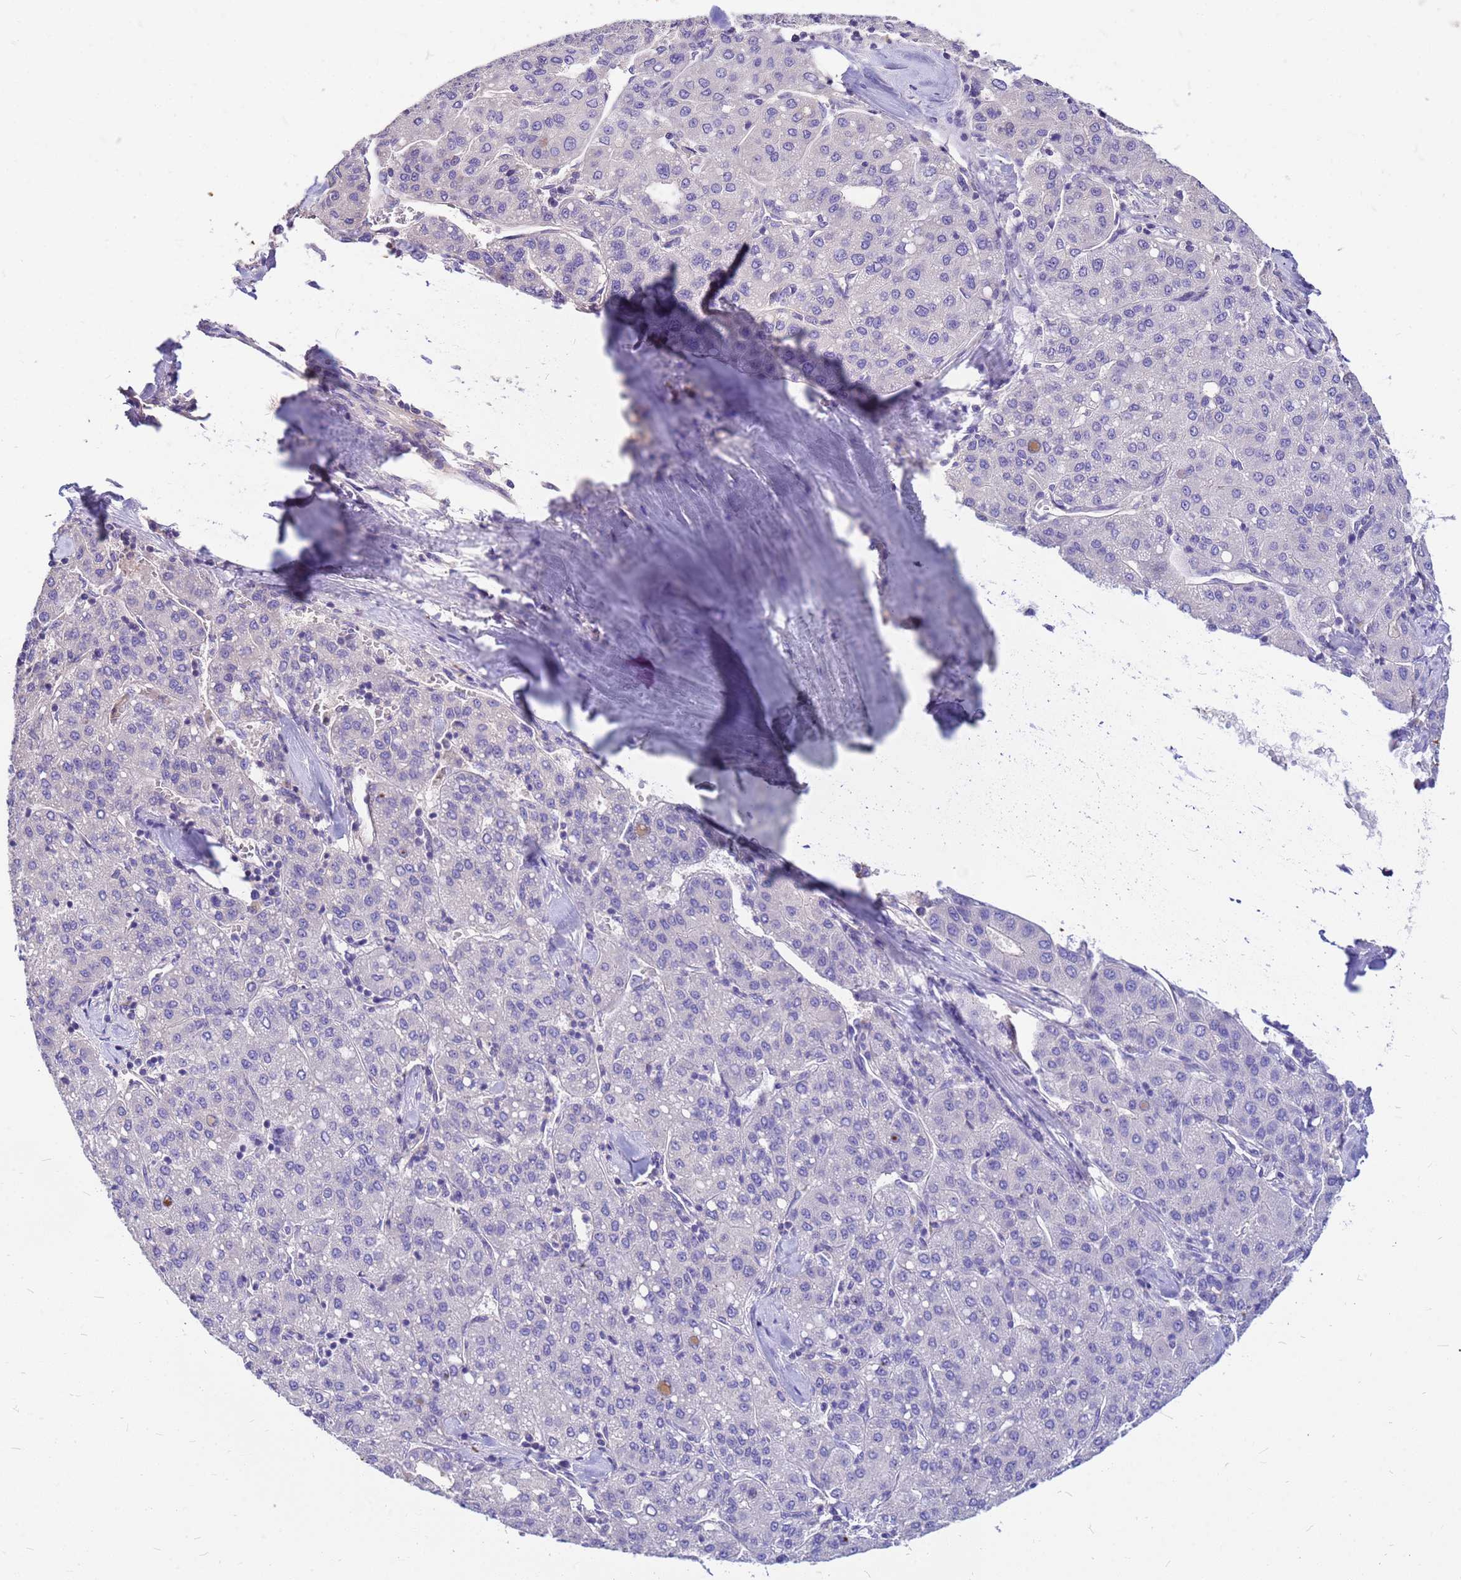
{"staining": {"intensity": "negative", "quantity": "none", "location": "none"}, "tissue": "liver cancer", "cell_type": "Tumor cells", "image_type": "cancer", "snomed": [{"axis": "morphology", "description": "Carcinoma, Hepatocellular, NOS"}, {"axis": "topography", "description": "Liver"}], "caption": "Photomicrograph shows no protein expression in tumor cells of liver cancer tissue. The staining was performed using DAB (3,3'-diaminobenzidine) to visualize the protein expression in brown, while the nuclei were stained in blue with hematoxylin (Magnification: 20x).", "gene": "DPRX", "patient": {"sex": "male", "age": 65}}